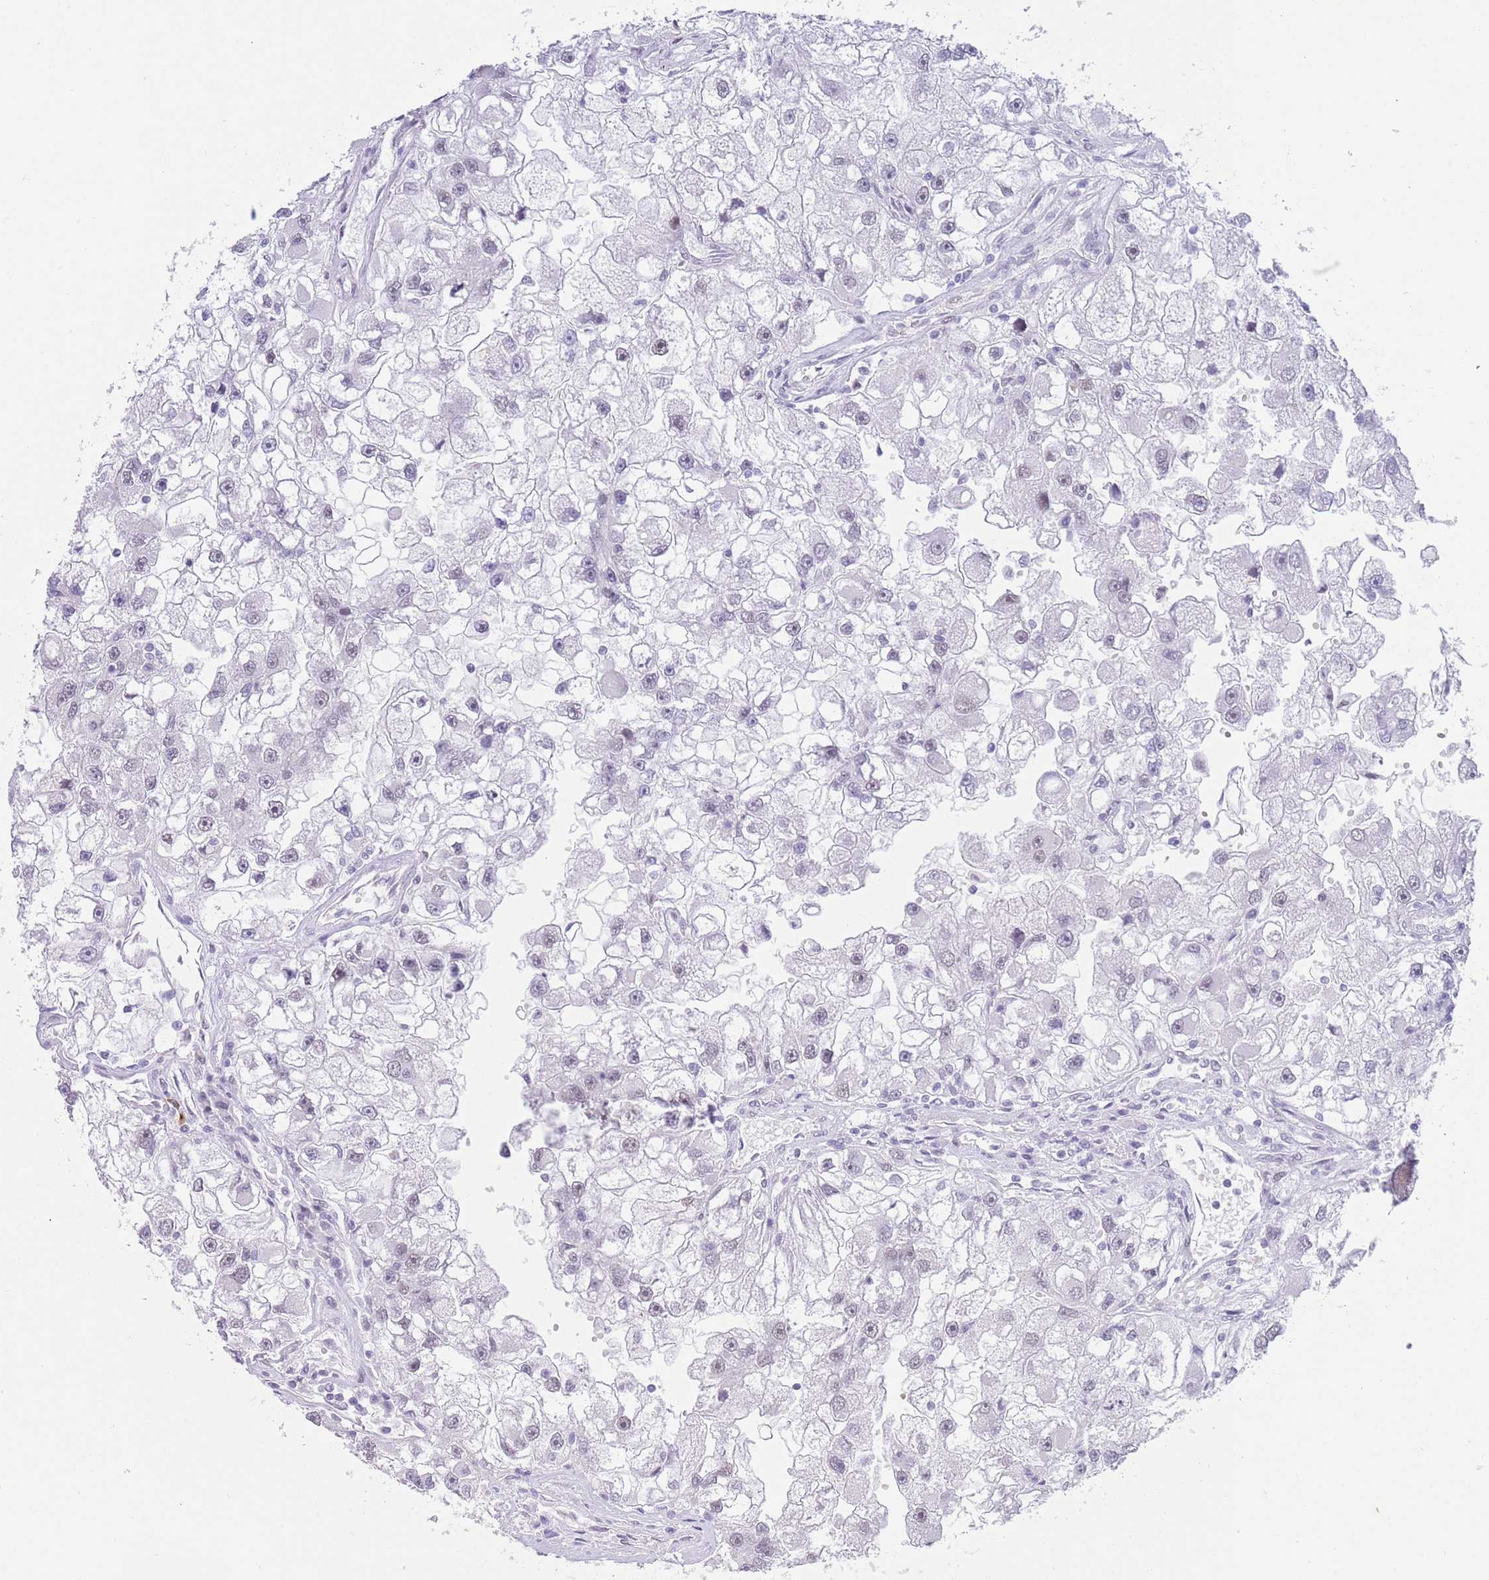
{"staining": {"intensity": "negative", "quantity": "none", "location": "none"}, "tissue": "renal cancer", "cell_type": "Tumor cells", "image_type": "cancer", "snomed": [{"axis": "morphology", "description": "Adenocarcinoma, NOS"}, {"axis": "topography", "description": "Kidney"}], "caption": "An immunohistochemistry (IHC) micrograph of renal cancer is shown. There is no staining in tumor cells of renal cancer.", "gene": "ZNF382", "patient": {"sex": "male", "age": 63}}